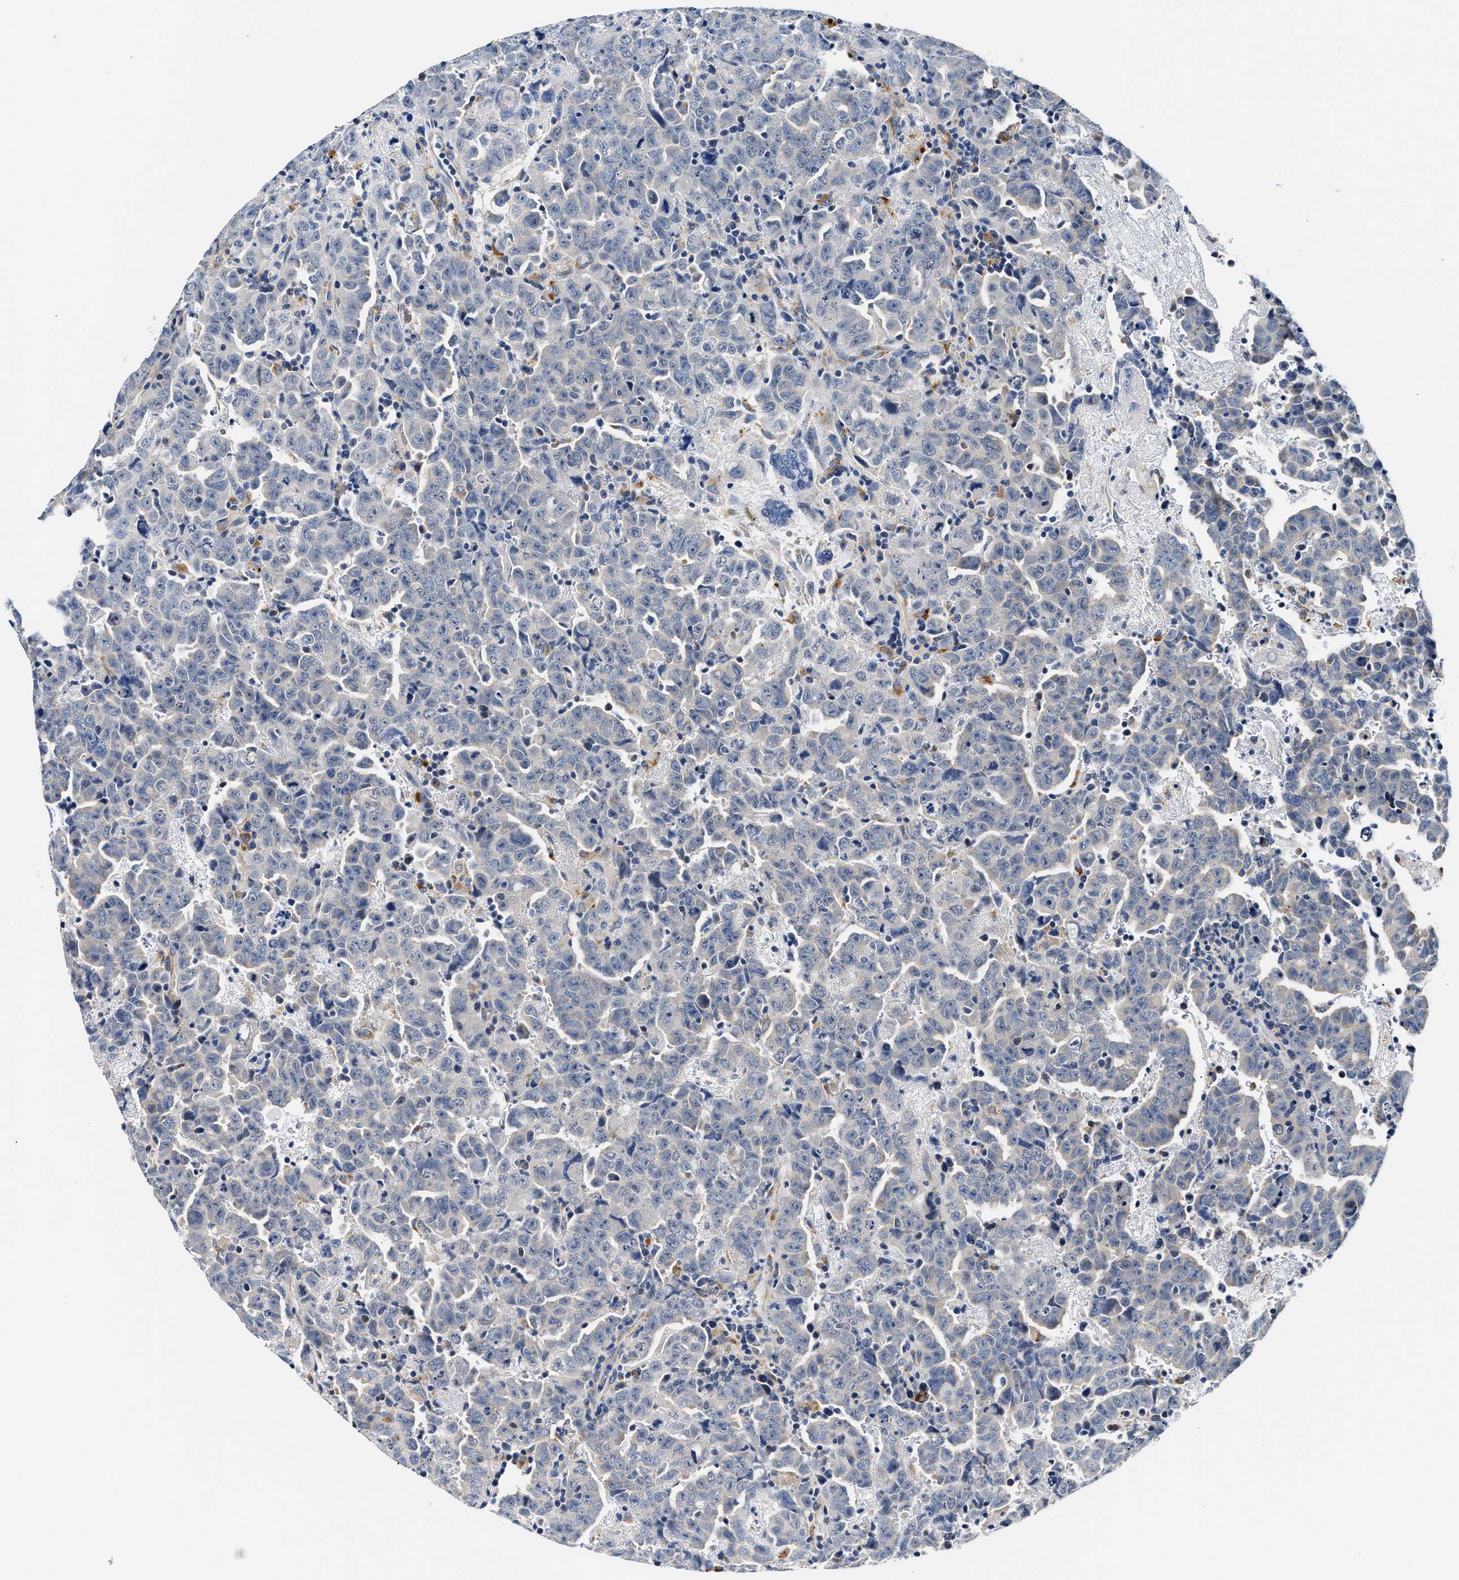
{"staining": {"intensity": "weak", "quantity": "<25%", "location": "cytoplasmic/membranous"}, "tissue": "testis cancer", "cell_type": "Tumor cells", "image_type": "cancer", "snomed": [{"axis": "morphology", "description": "Carcinoma, Embryonal, NOS"}, {"axis": "topography", "description": "Testis"}], "caption": "Immunohistochemistry (IHC) photomicrograph of neoplastic tissue: human testis cancer (embryonal carcinoma) stained with DAB demonstrates no significant protein positivity in tumor cells.", "gene": "ACADVL", "patient": {"sex": "male", "age": 28}}